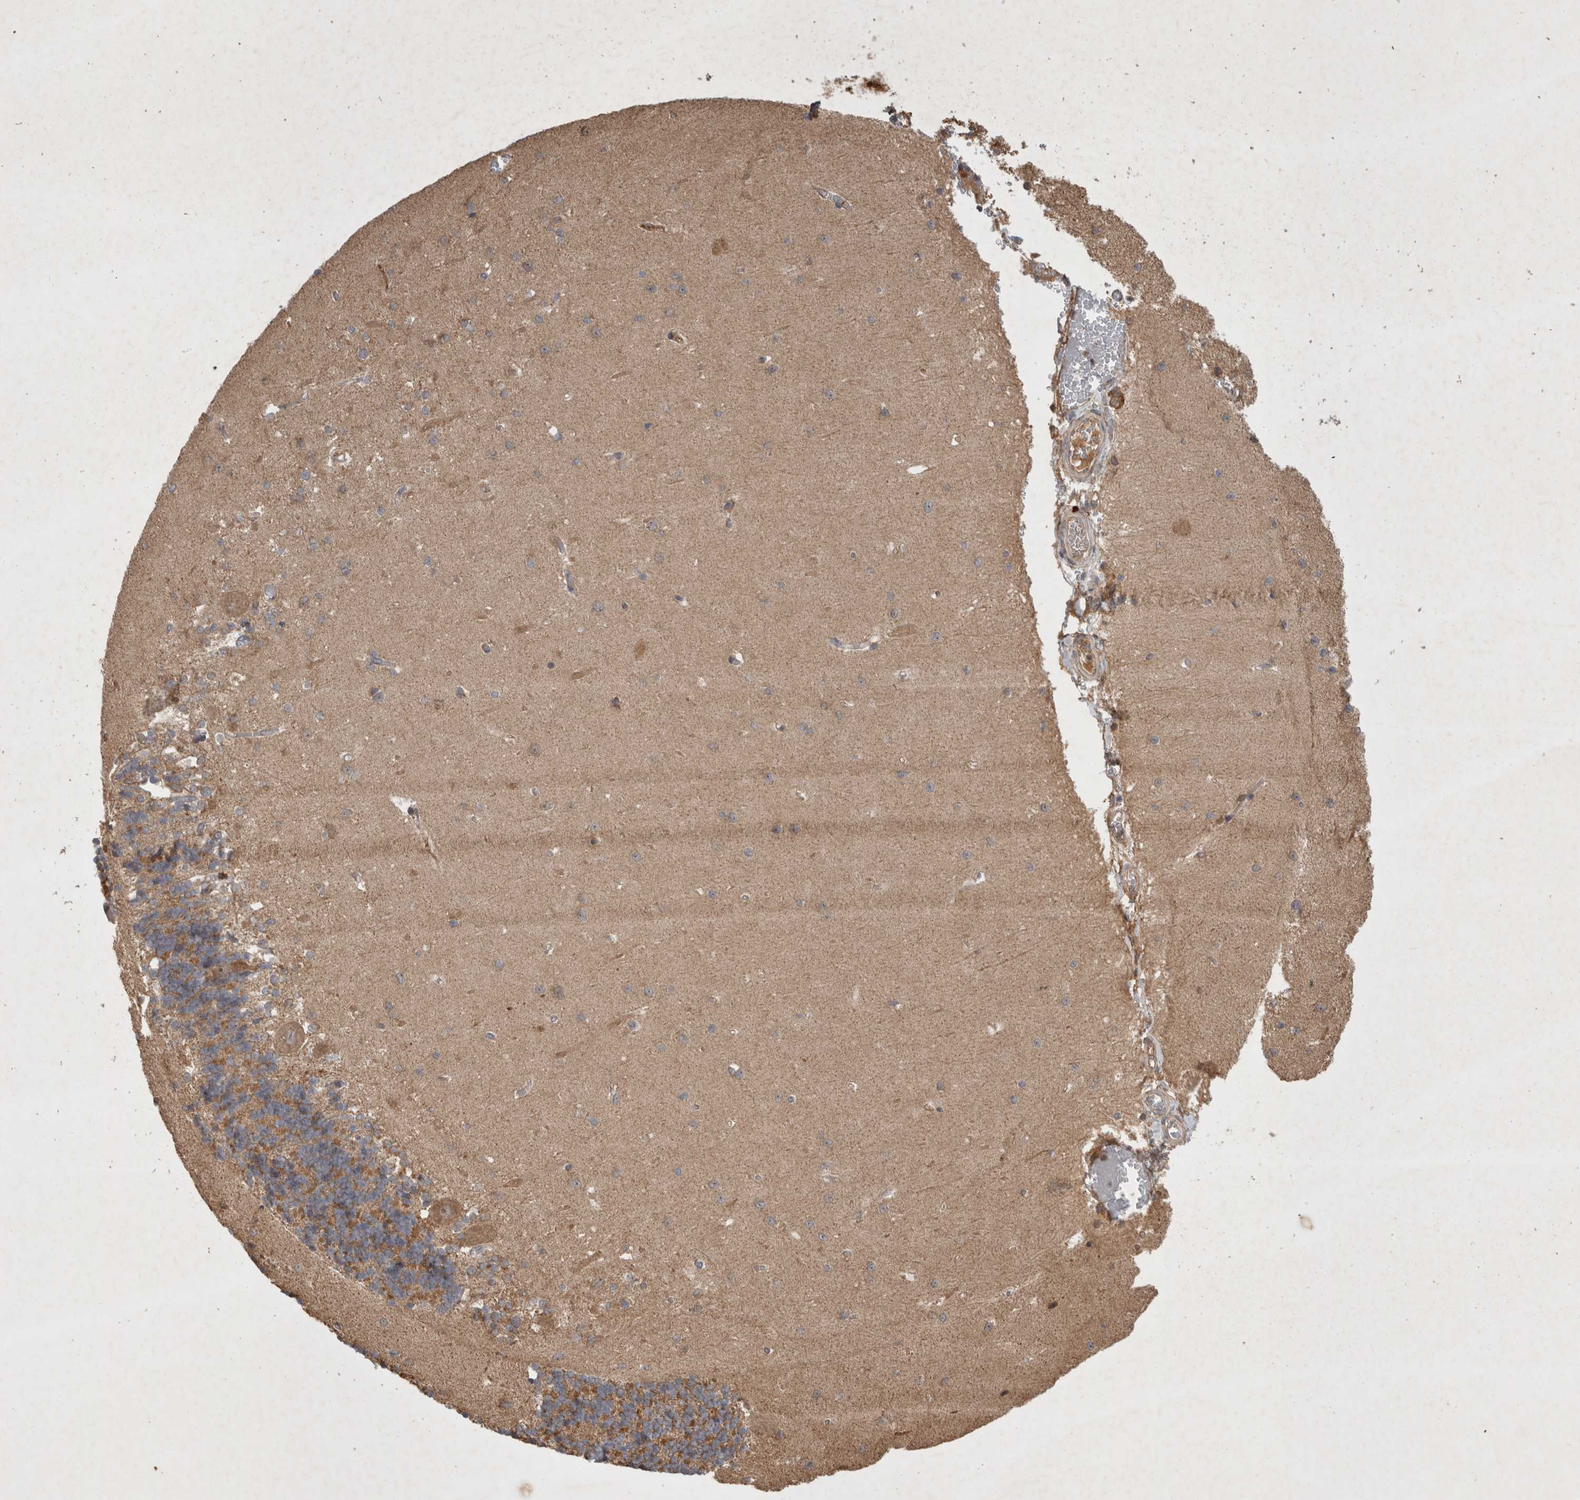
{"staining": {"intensity": "moderate", "quantity": "<25%", "location": "cytoplasmic/membranous"}, "tissue": "cerebellum", "cell_type": "Cells in granular layer", "image_type": "normal", "snomed": [{"axis": "morphology", "description": "Normal tissue, NOS"}, {"axis": "topography", "description": "Cerebellum"}], "caption": "This histopathology image reveals unremarkable cerebellum stained with IHC to label a protein in brown. The cytoplasmic/membranous of cells in granular layer show moderate positivity for the protein. Nuclei are counter-stained blue.", "gene": "SERAC1", "patient": {"sex": "male", "age": 37}}